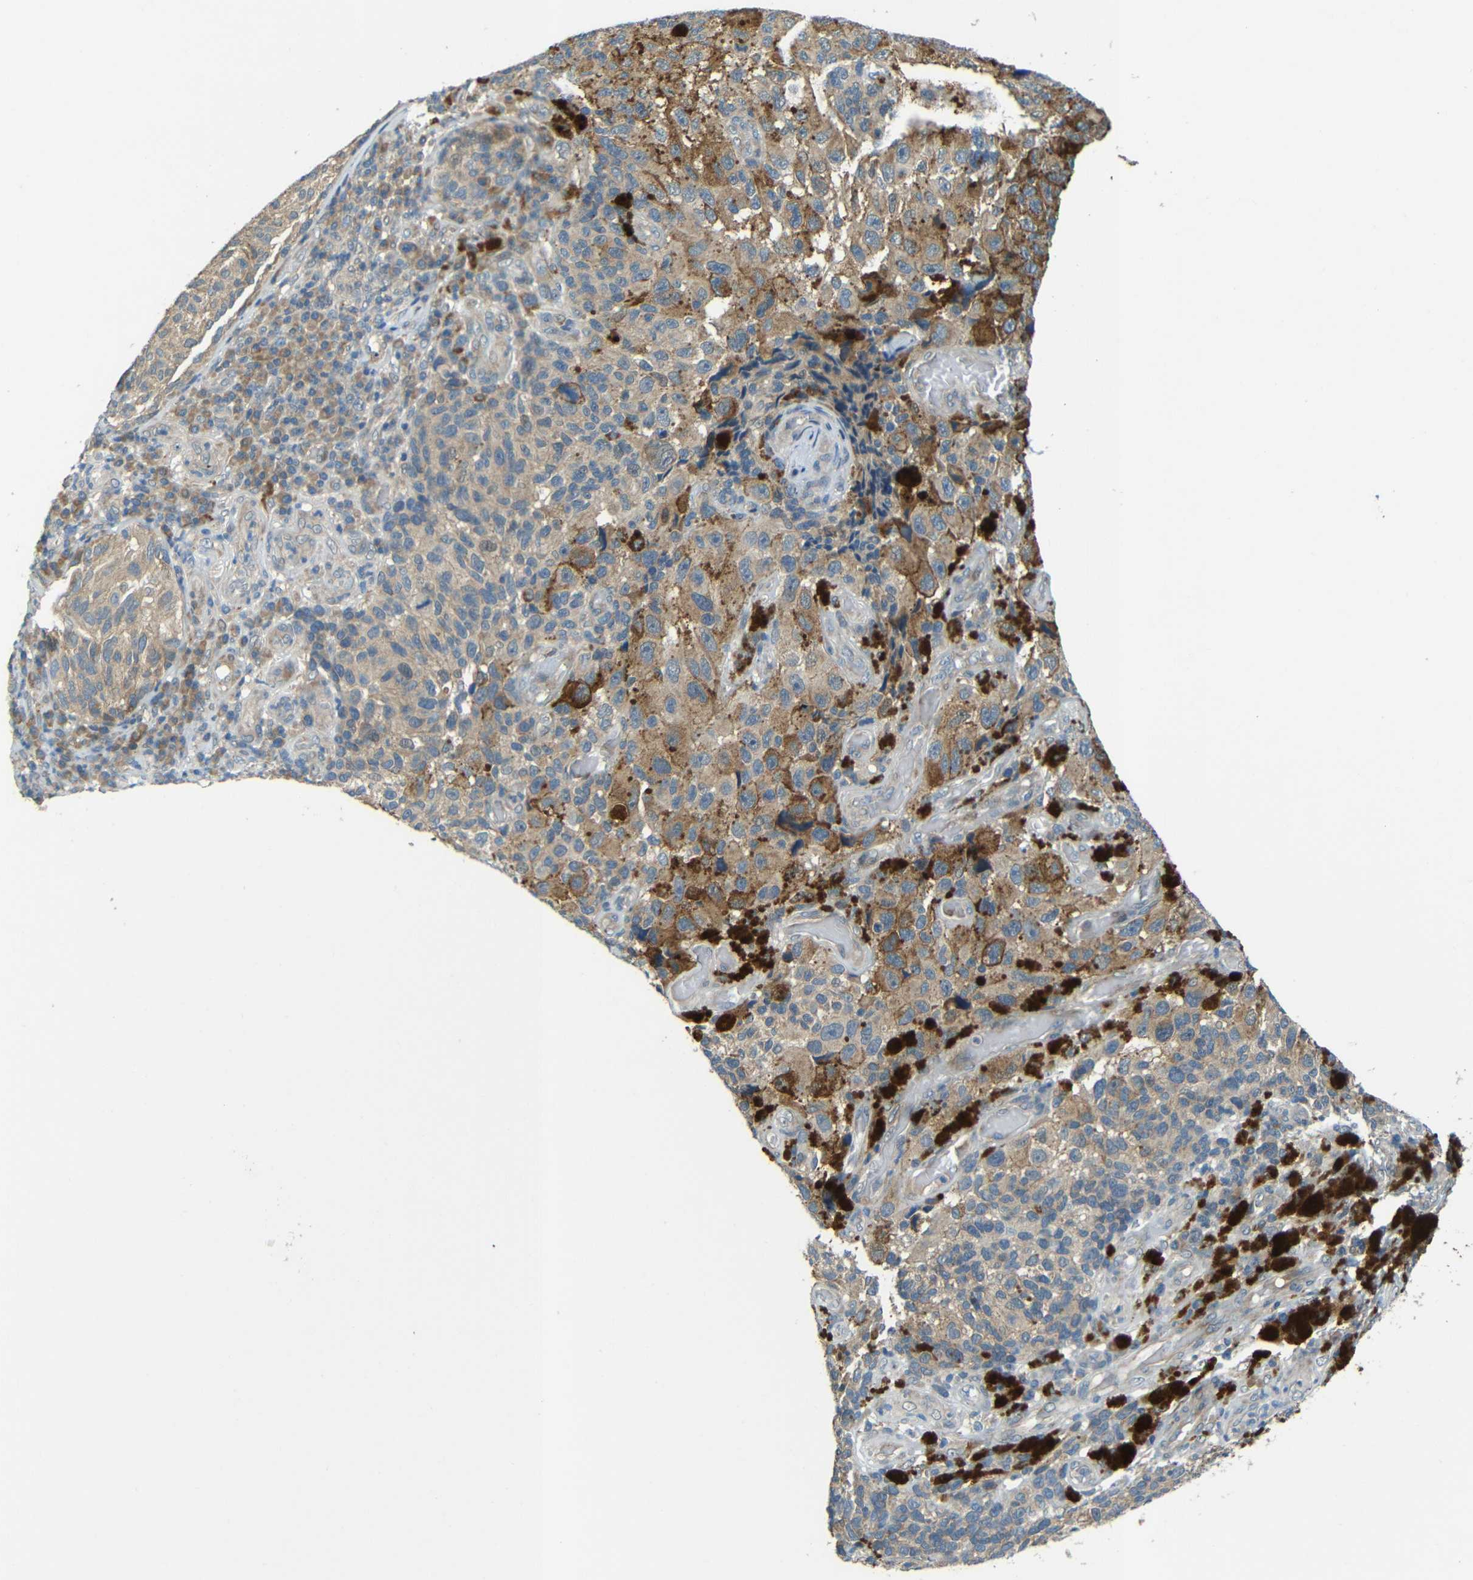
{"staining": {"intensity": "moderate", "quantity": ">75%", "location": "cytoplasmic/membranous"}, "tissue": "melanoma", "cell_type": "Tumor cells", "image_type": "cancer", "snomed": [{"axis": "morphology", "description": "Malignant melanoma, NOS"}, {"axis": "topography", "description": "Skin"}], "caption": "Melanoma stained for a protein shows moderate cytoplasmic/membranous positivity in tumor cells. The staining was performed using DAB (3,3'-diaminobenzidine), with brown indicating positive protein expression. Nuclei are stained blue with hematoxylin.", "gene": "FNDC3A", "patient": {"sex": "female", "age": 73}}